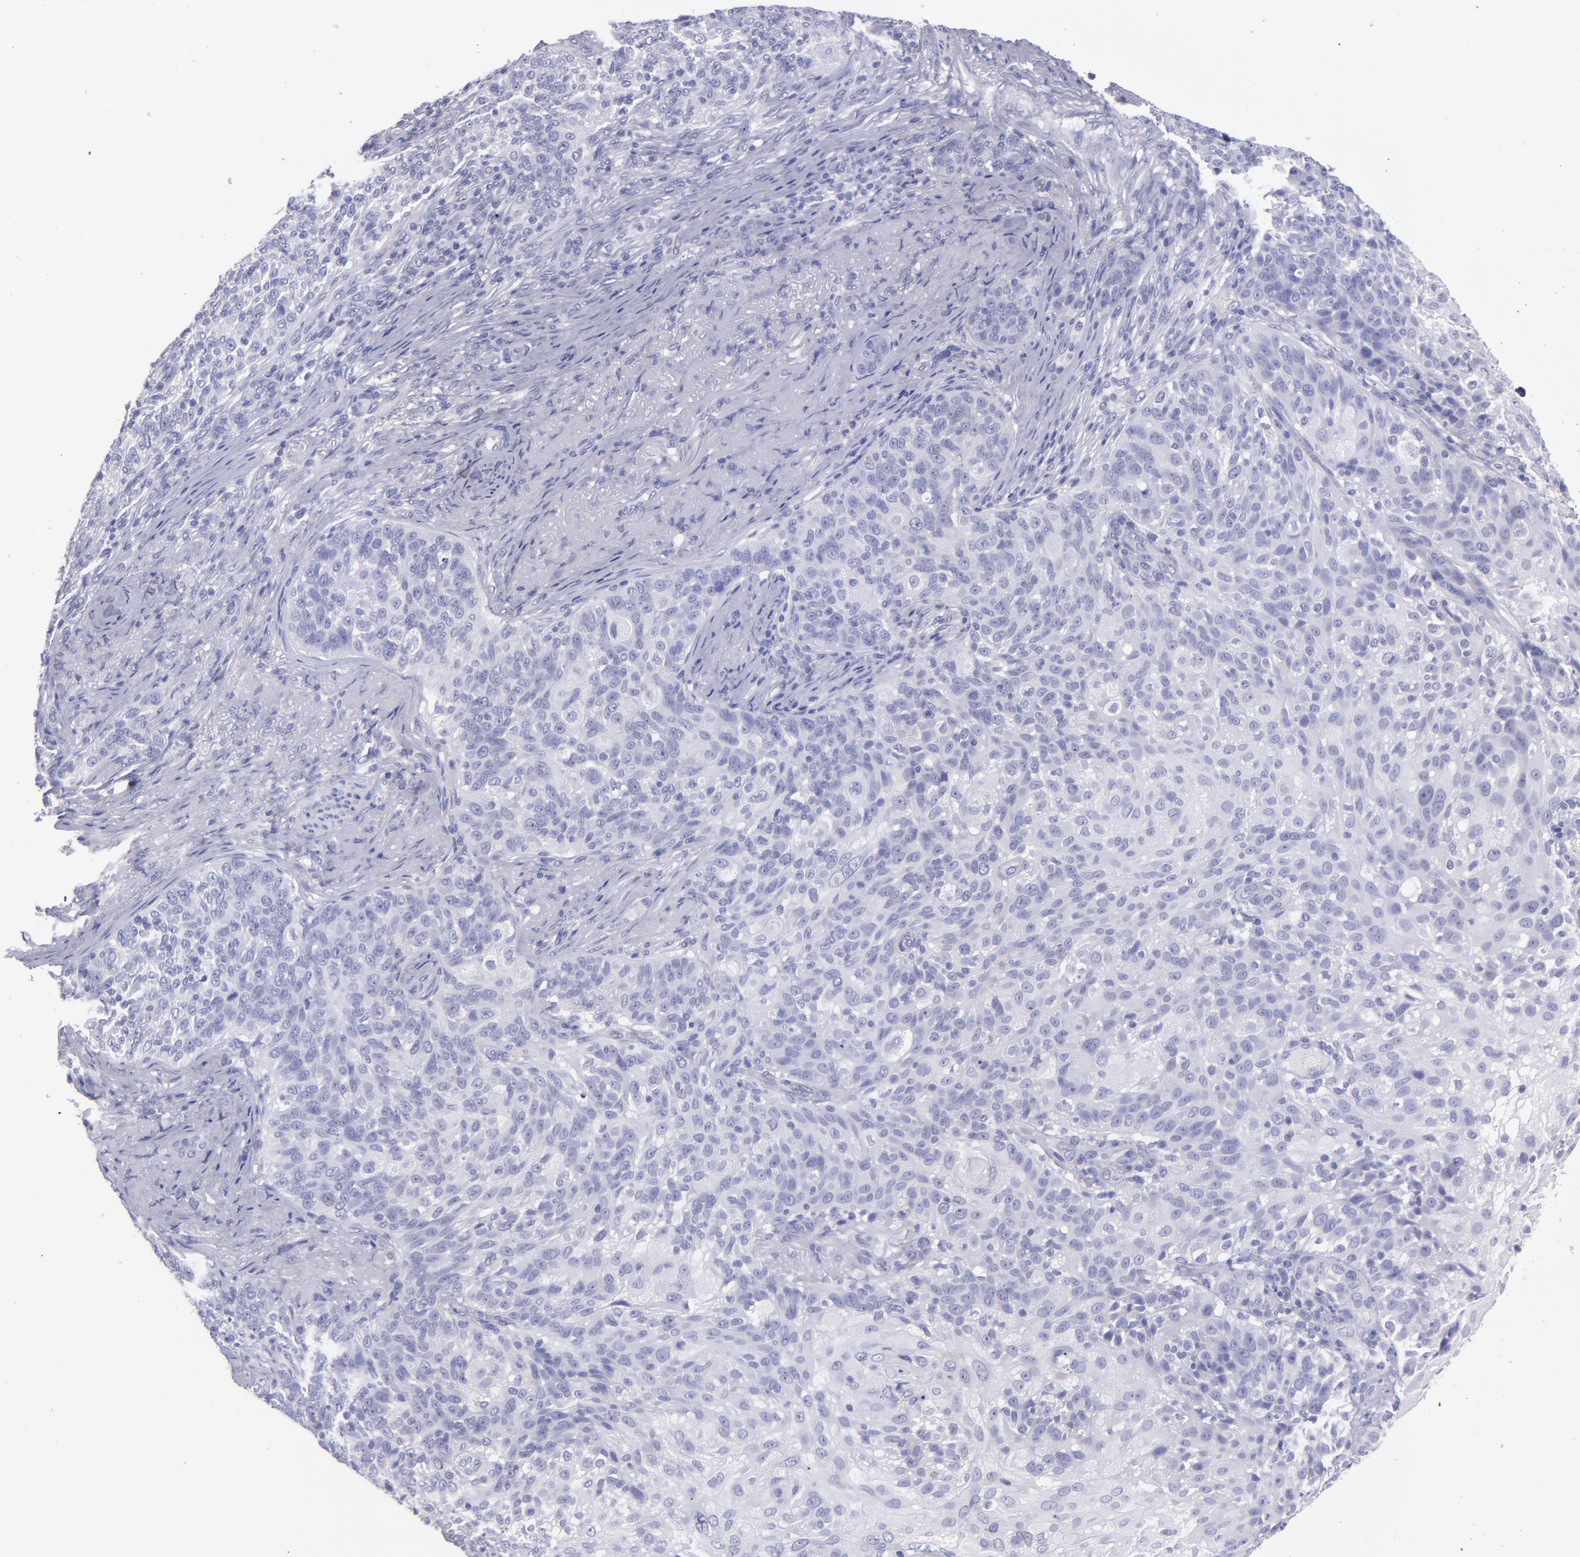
{"staining": {"intensity": "negative", "quantity": "none", "location": "none"}, "tissue": "skin cancer", "cell_type": "Tumor cells", "image_type": "cancer", "snomed": [{"axis": "morphology", "description": "Normal tissue, NOS"}, {"axis": "morphology", "description": "Squamous cell carcinoma, NOS"}, {"axis": "topography", "description": "Skin"}], "caption": "There is no significant staining in tumor cells of skin squamous cell carcinoma.", "gene": "TG", "patient": {"sex": "female", "age": 83}}